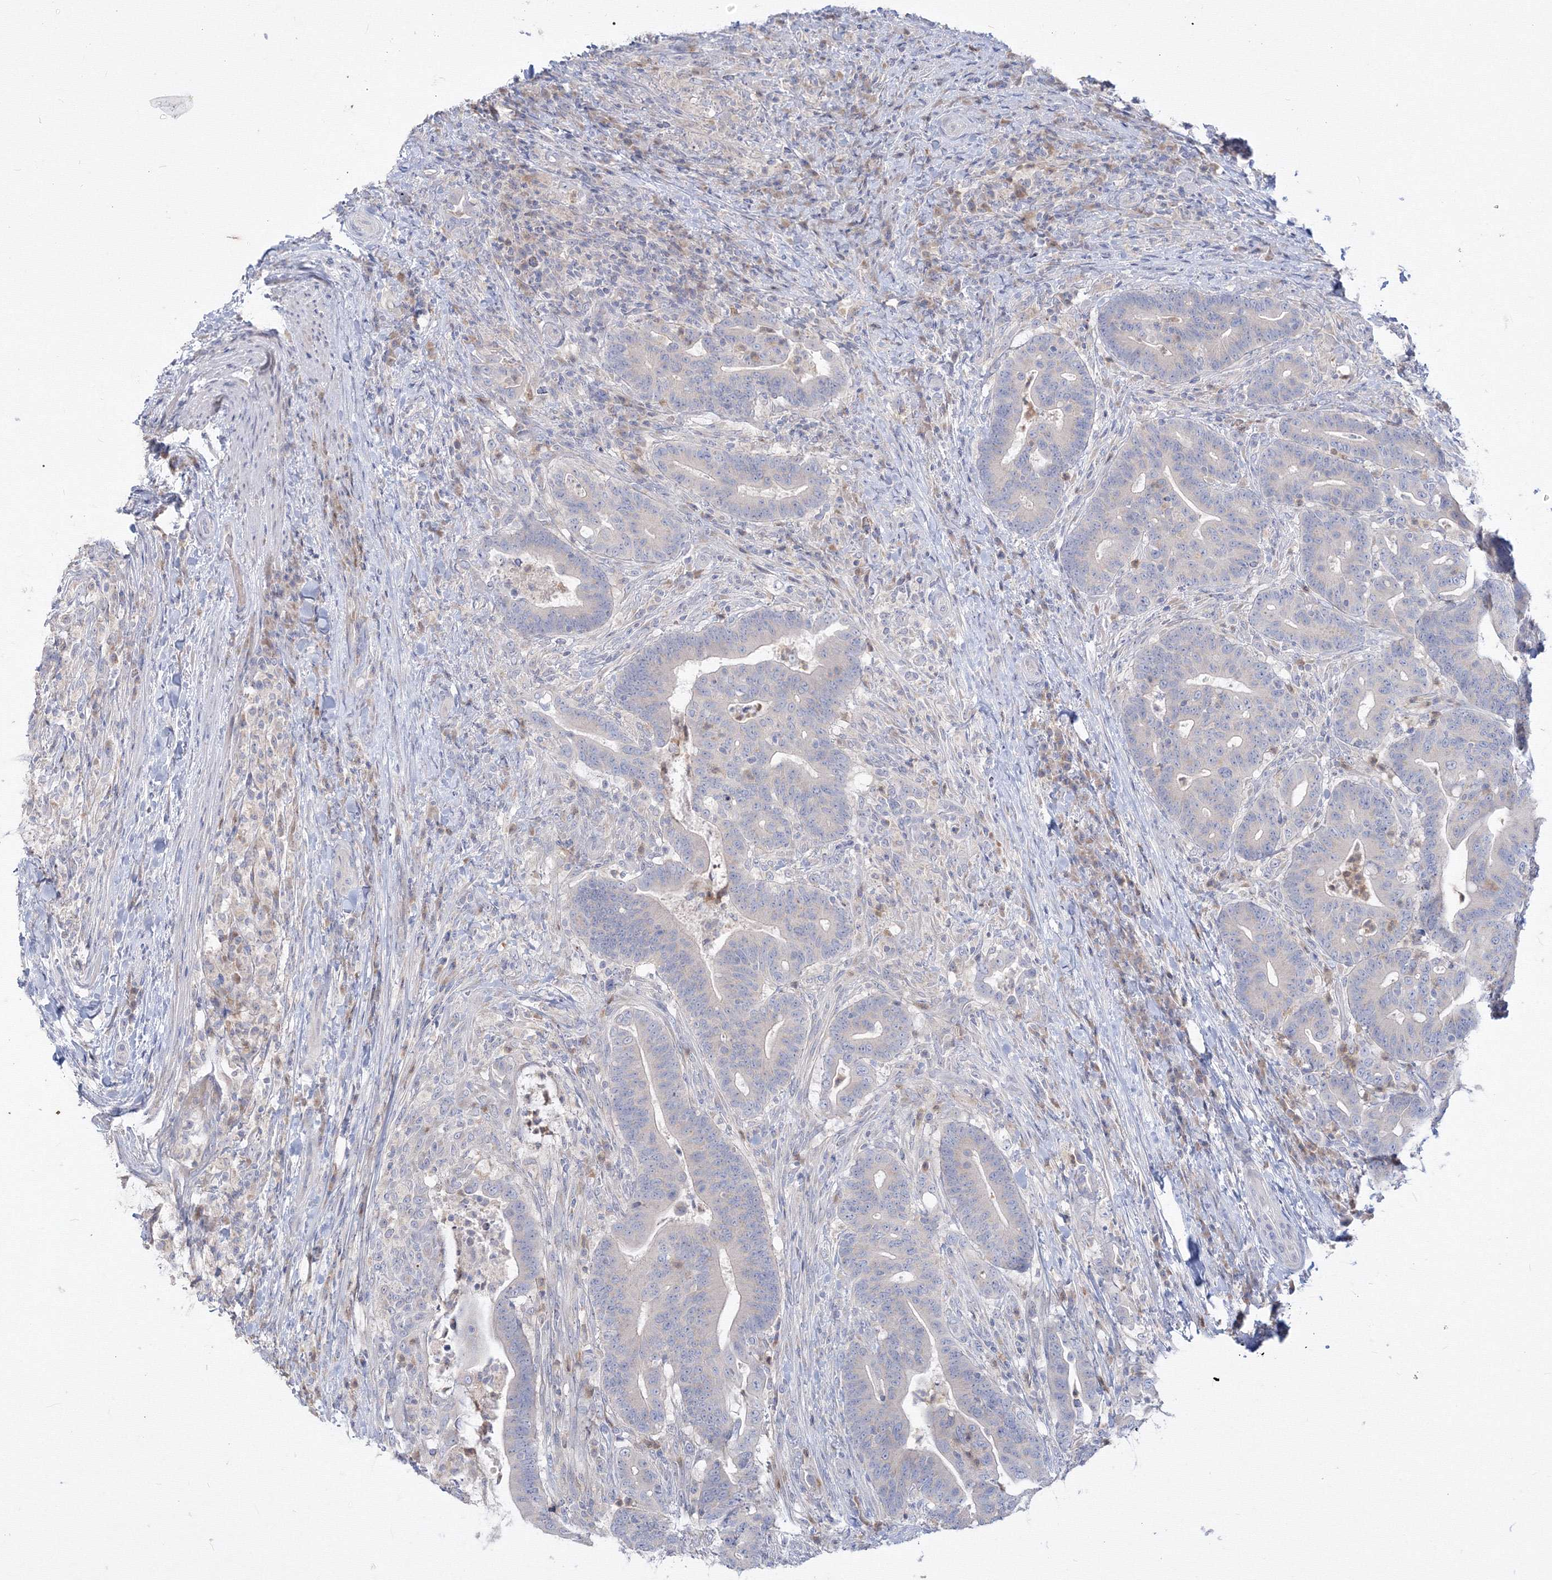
{"staining": {"intensity": "negative", "quantity": "none", "location": "none"}, "tissue": "colorectal cancer", "cell_type": "Tumor cells", "image_type": "cancer", "snomed": [{"axis": "morphology", "description": "Adenocarcinoma, NOS"}, {"axis": "topography", "description": "Colon"}], "caption": "An immunohistochemistry histopathology image of colorectal adenocarcinoma is shown. There is no staining in tumor cells of colorectal adenocarcinoma.", "gene": "FBXL8", "patient": {"sex": "female", "age": 66}}